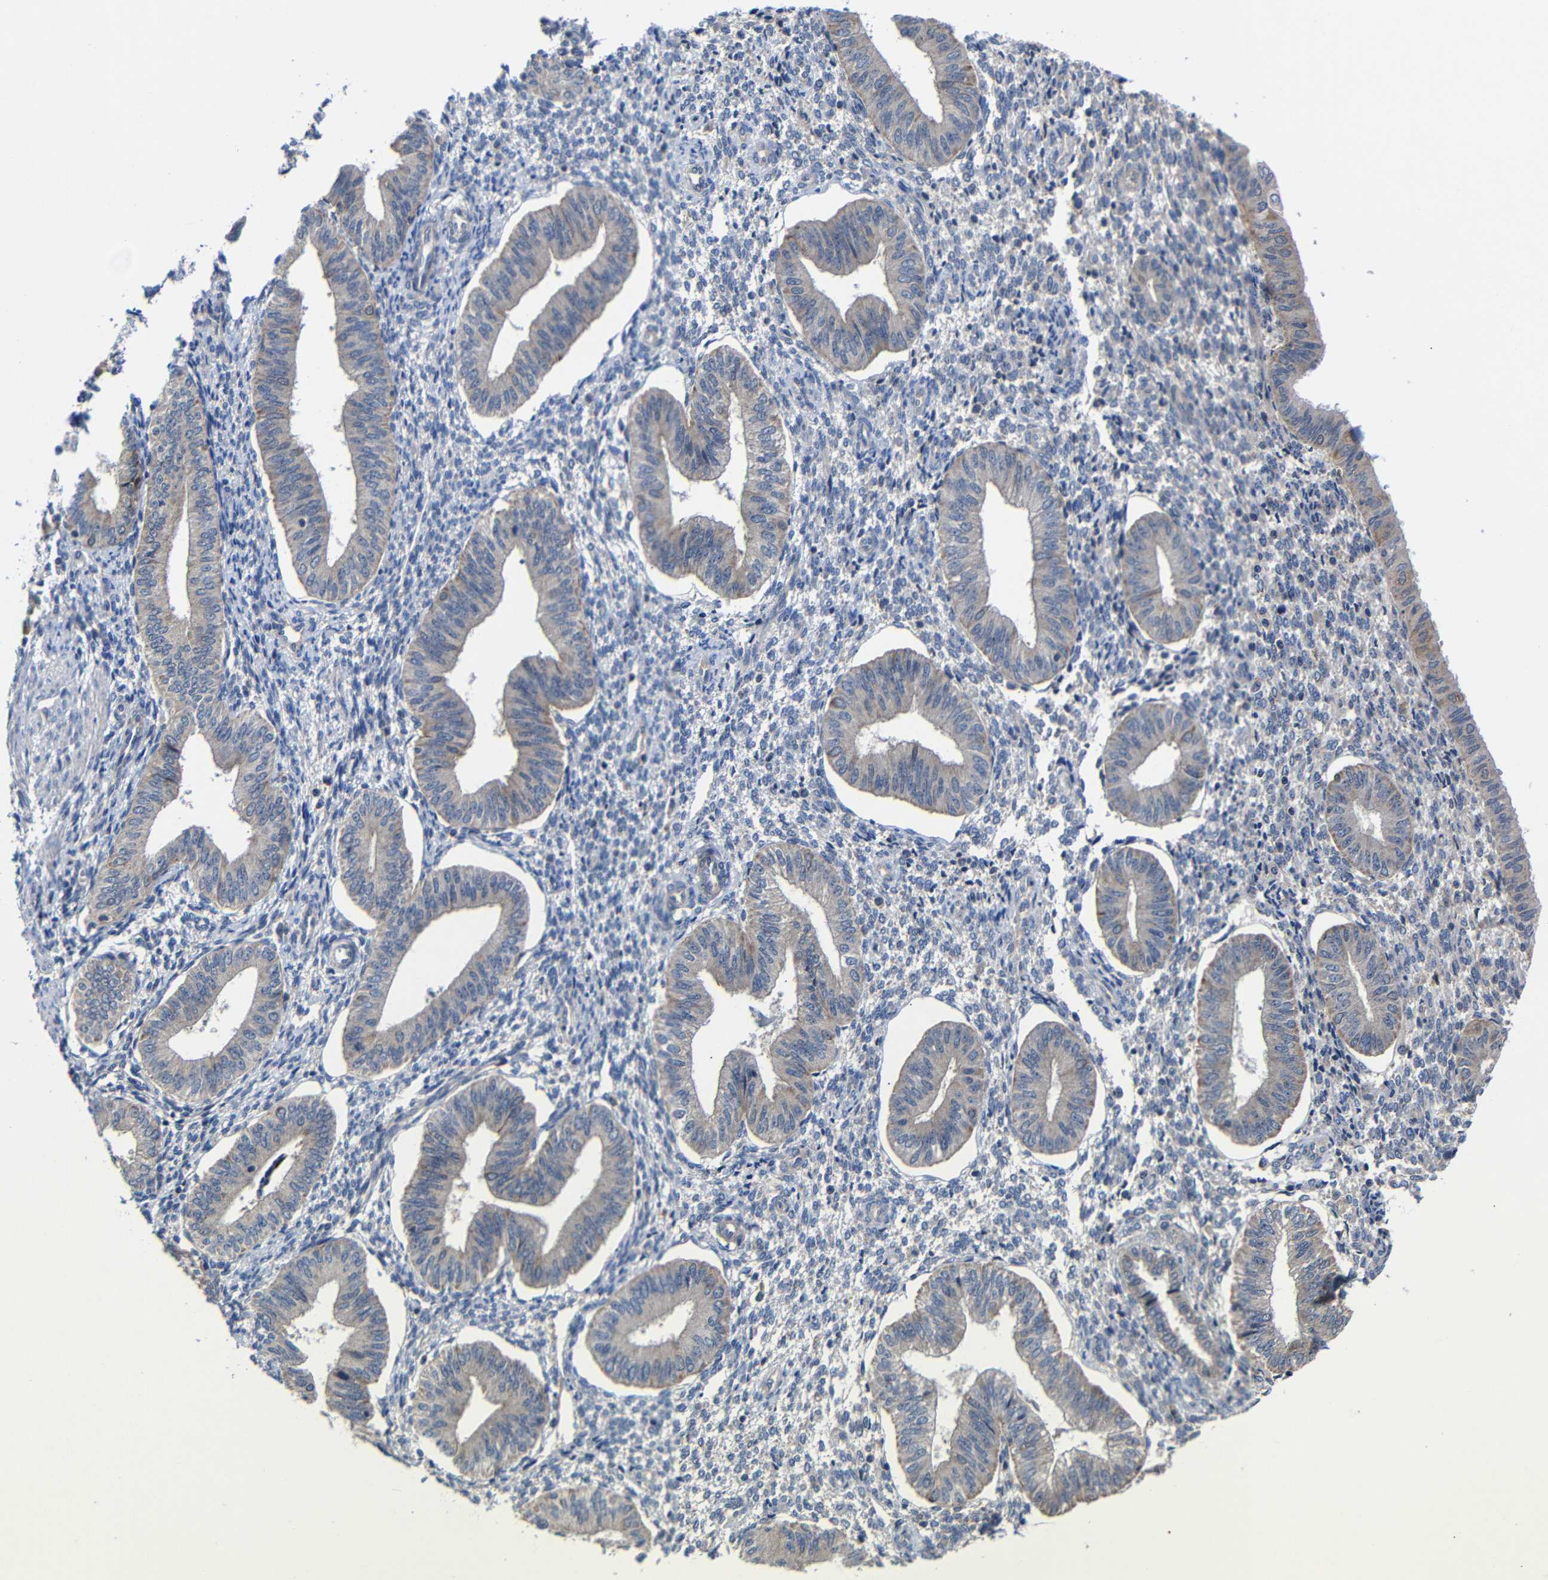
{"staining": {"intensity": "moderate", "quantity": "<25%", "location": "cytoplasmic/membranous"}, "tissue": "endometrium", "cell_type": "Cells in endometrial stroma", "image_type": "normal", "snomed": [{"axis": "morphology", "description": "Normal tissue, NOS"}, {"axis": "topography", "description": "Endometrium"}], "caption": "Protein analysis of normal endometrium demonstrates moderate cytoplasmic/membranous staining in approximately <25% of cells in endometrial stroma.", "gene": "LPAR5", "patient": {"sex": "female", "age": 50}}